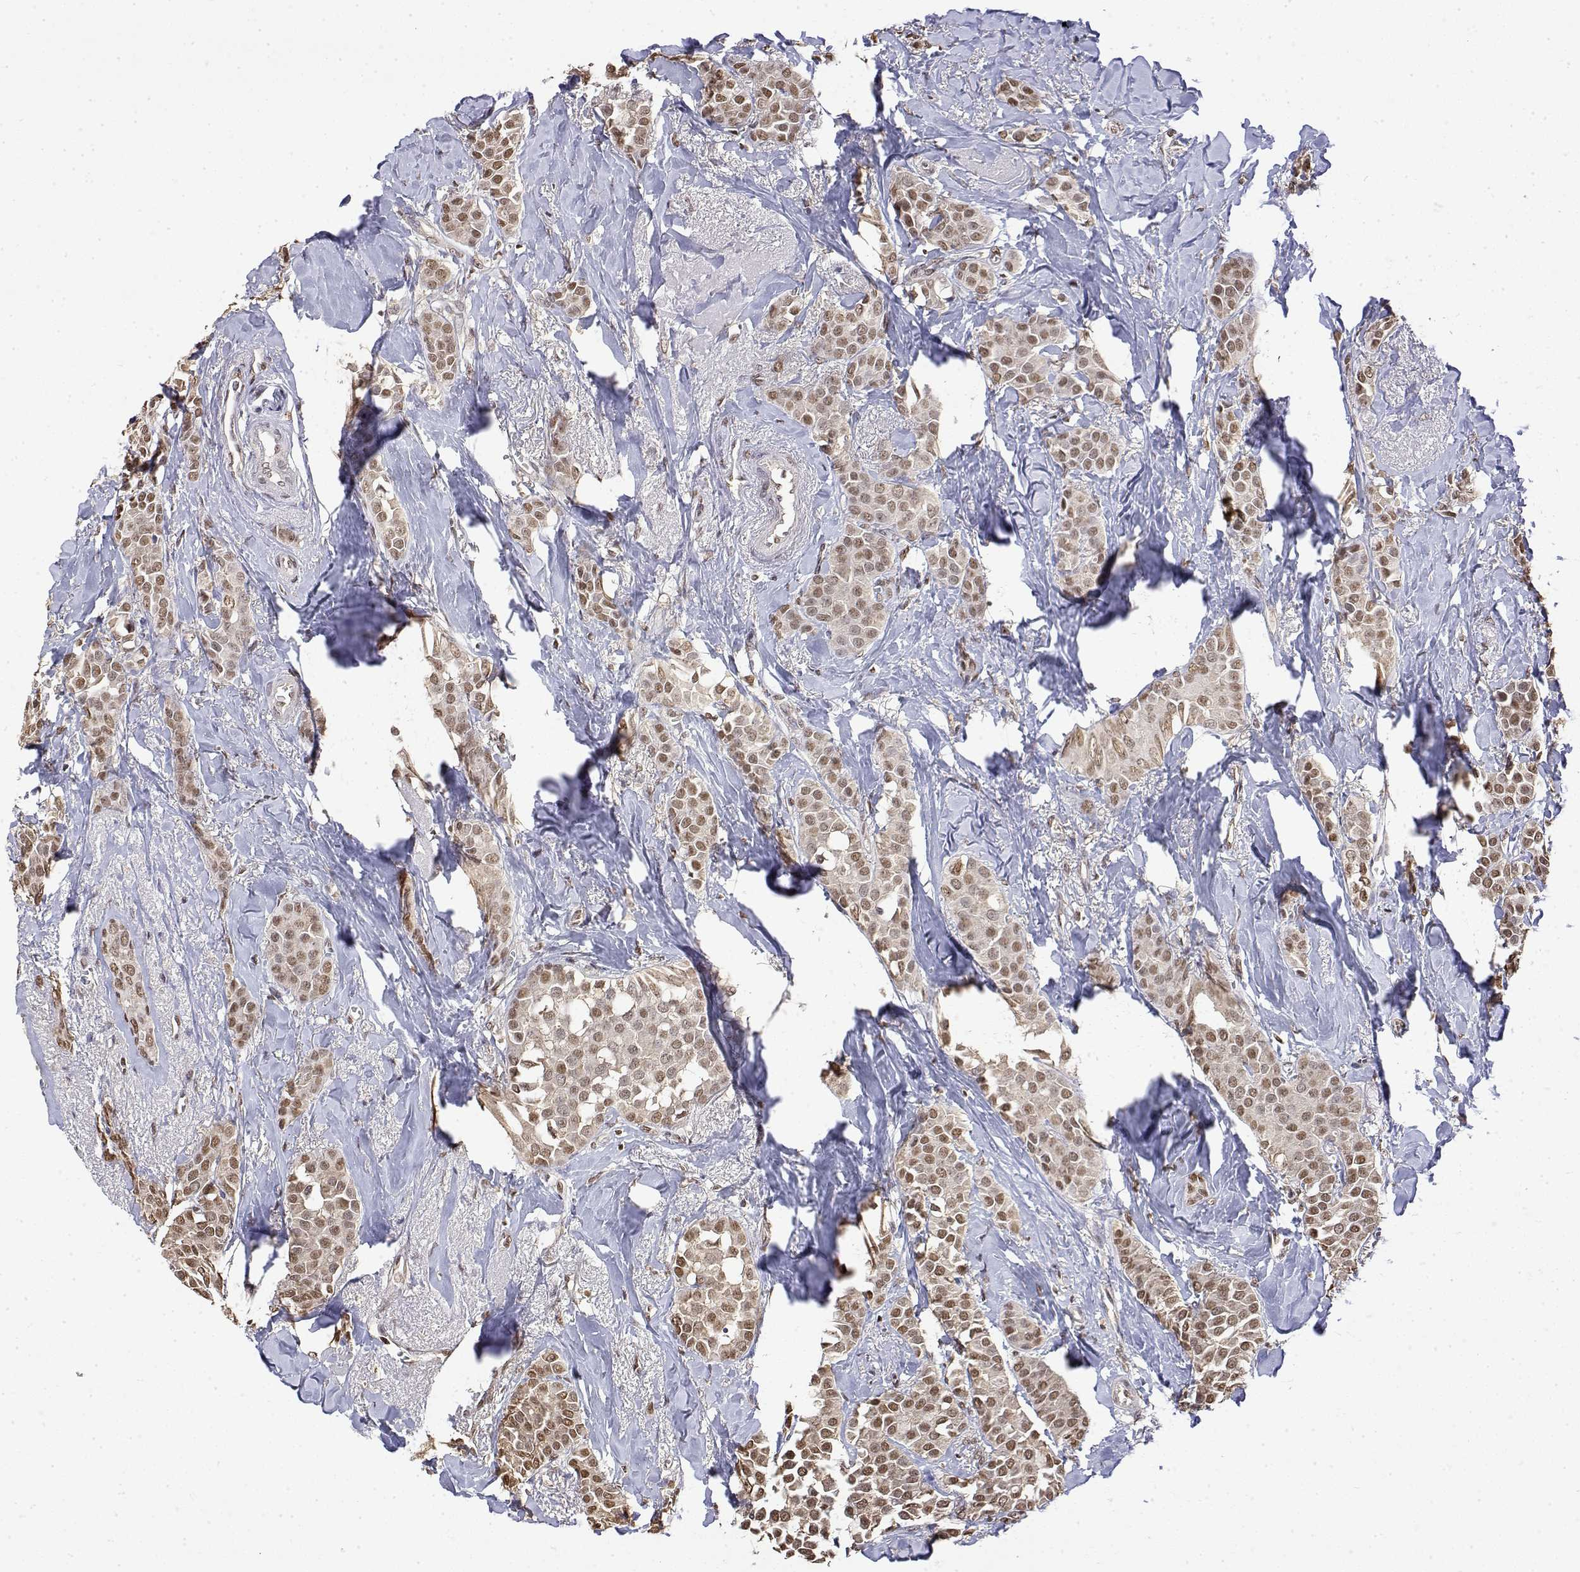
{"staining": {"intensity": "moderate", "quantity": ">75%", "location": "nuclear"}, "tissue": "breast cancer", "cell_type": "Tumor cells", "image_type": "cancer", "snomed": [{"axis": "morphology", "description": "Duct carcinoma"}, {"axis": "topography", "description": "Breast"}], "caption": "Human breast infiltrating ductal carcinoma stained with a brown dye displays moderate nuclear positive expression in about >75% of tumor cells.", "gene": "TPI1", "patient": {"sex": "female", "age": 79}}